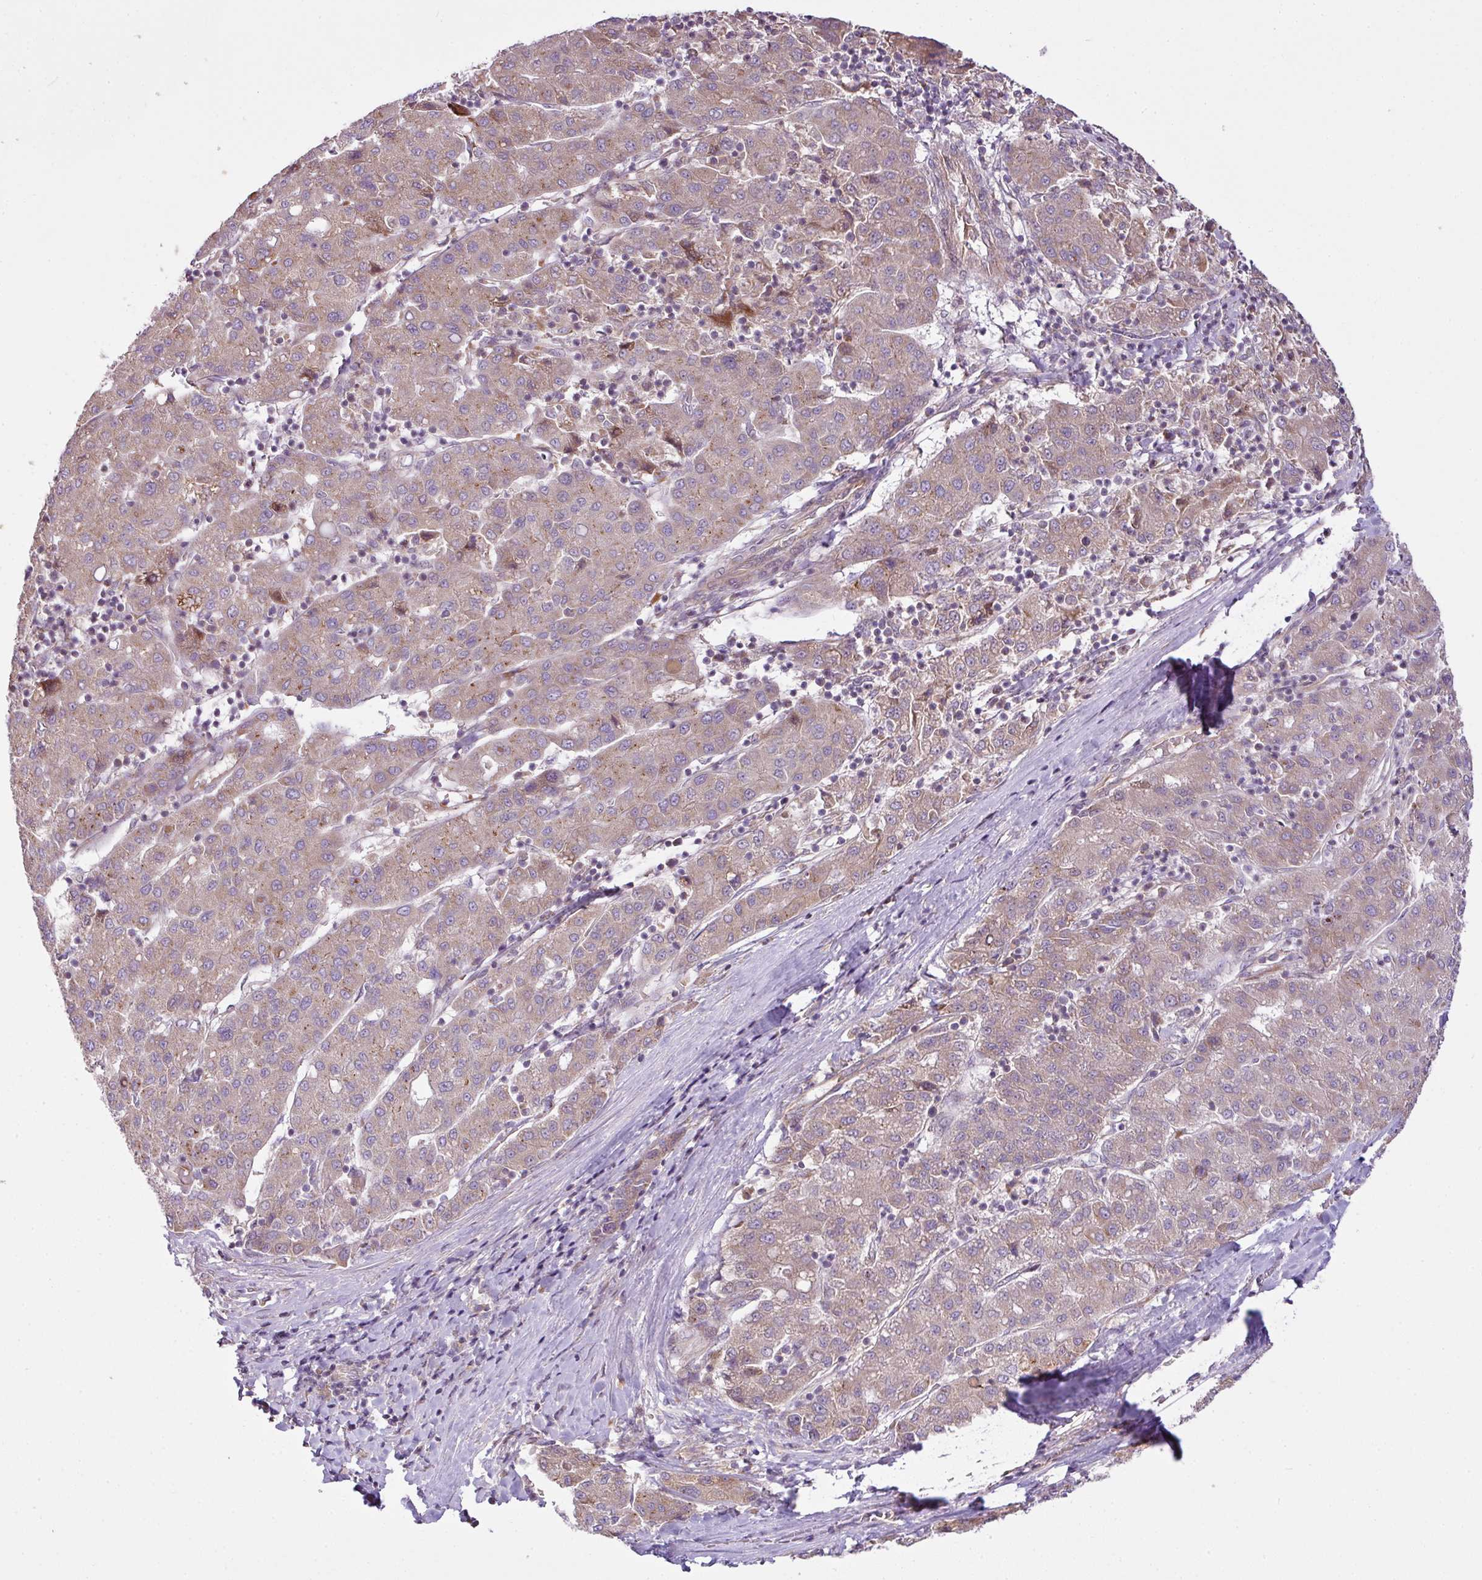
{"staining": {"intensity": "weak", "quantity": "25%-75%", "location": "cytoplasmic/membranous"}, "tissue": "liver cancer", "cell_type": "Tumor cells", "image_type": "cancer", "snomed": [{"axis": "morphology", "description": "Carcinoma, Hepatocellular, NOS"}, {"axis": "topography", "description": "Liver"}], "caption": "Weak cytoplasmic/membranous expression for a protein is seen in about 25%-75% of tumor cells of hepatocellular carcinoma (liver) using immunohistochemistry (IHC).", "gene": "COX18", "patient": {"sex": "male", "age": 65}}